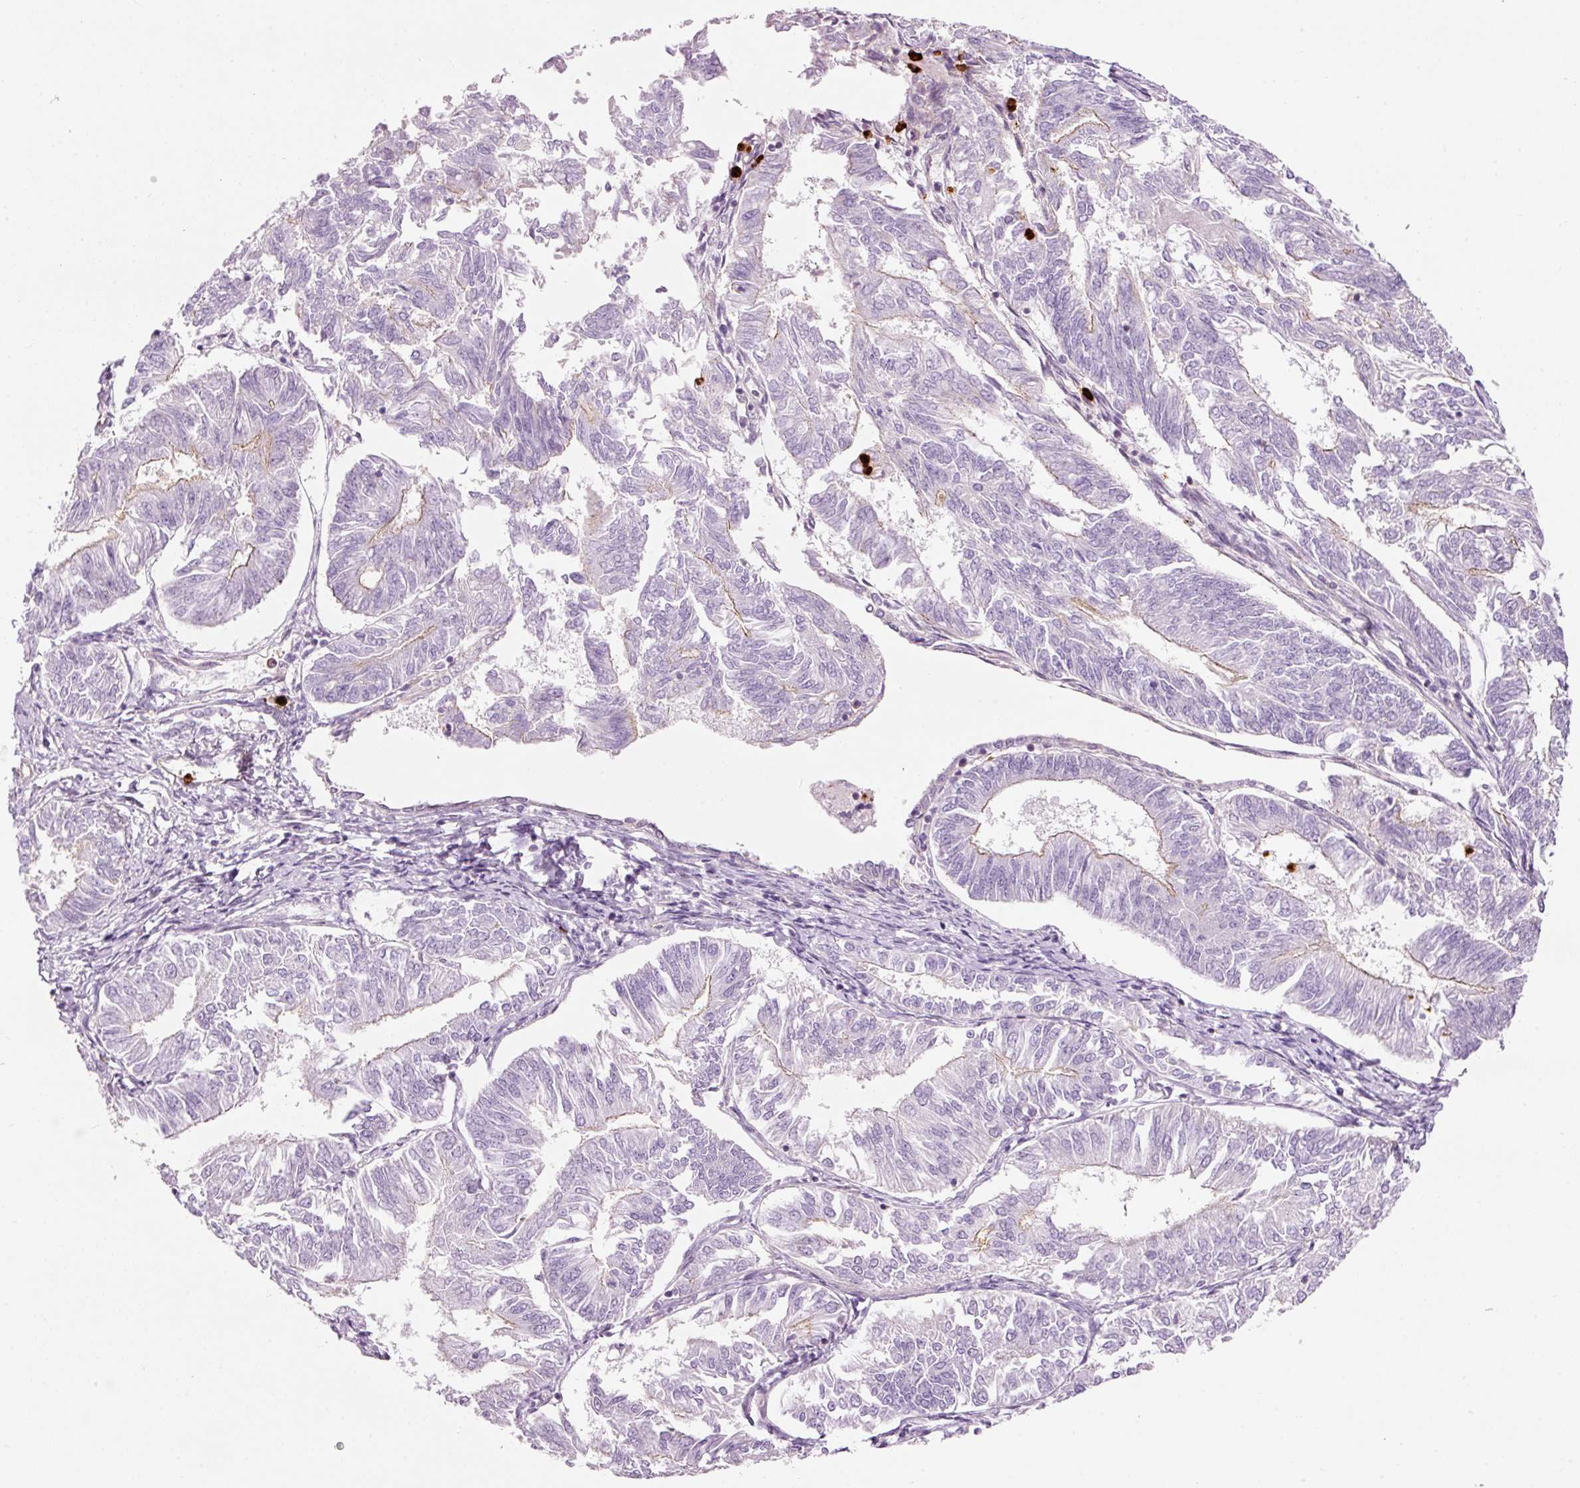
{"staining": {"intensity": "moderate", "quantity": "<25%", "location": "cytoplasmic/membranous"}, "tissue": "endometrial cancer", "cell_type": "Tumor cells", "image_type": "cancer", "snomed": [{"axis": "morphology", "description": "Adenocarcinoma, NOS"}, {"axis": "topography", "description": "Endometrium"}], "caption": "Immunohistochemical staining of adenocarcinoma (endometrial) exhibits low levels of moderate cytoplasmic/membranous protein expression in about <25% of tumor cells. (IHC, brightfield microscopy, high magnification).", "gene": "MAP3K3", "patient": {"sex": "female", "age": 58}}